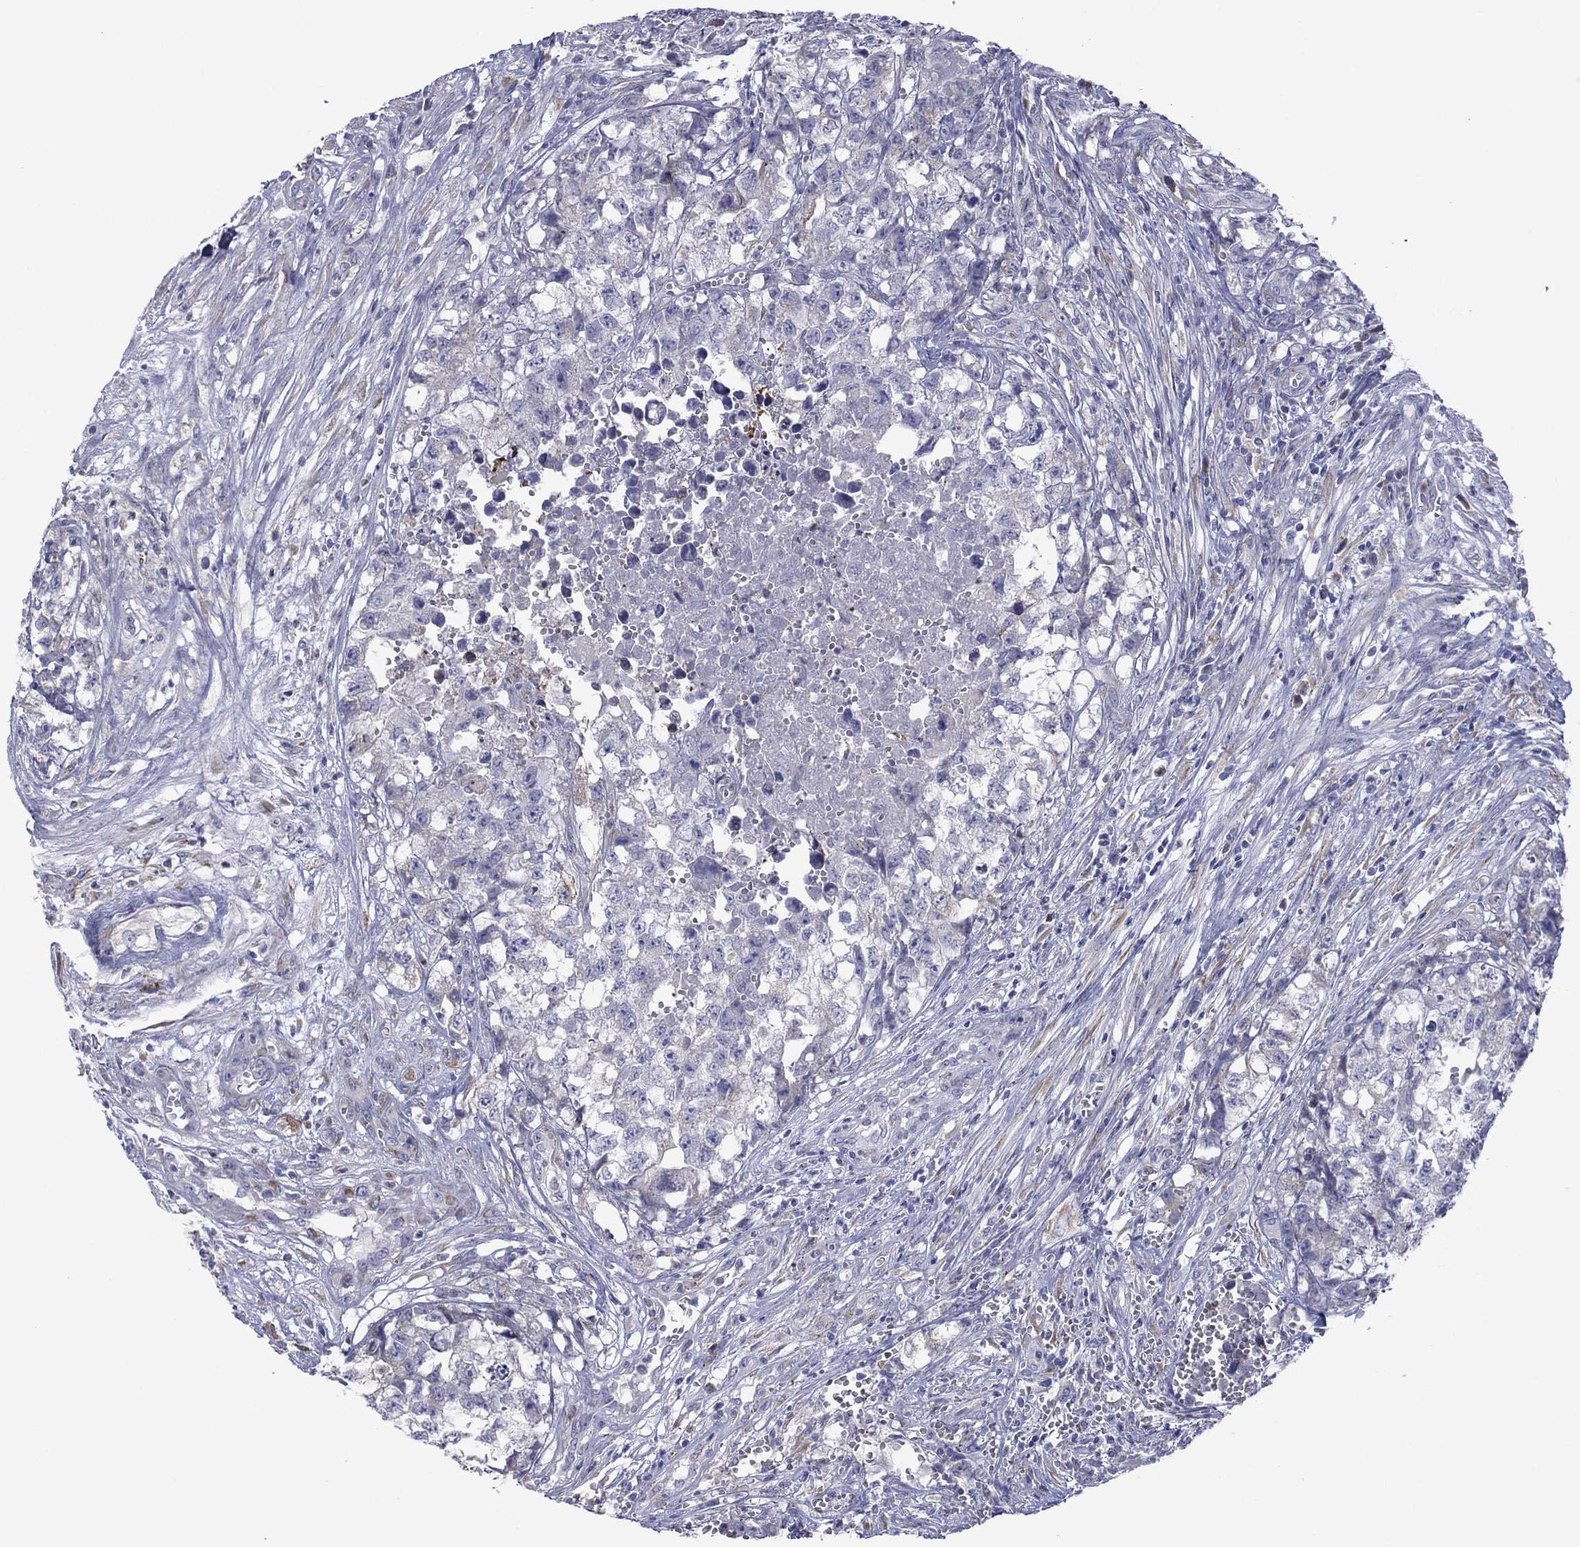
{"staining": {"intensity": "negative", "quantity": "none", "location": "none"}, "tissue": "testis cancer", "cell_type": "Tumor cells", "image_type": "cancer", "snomed": [{"axis": "morphology", "description": "Seminoma, NOS"}, {"axis": "morphology", "description": "Carcinoma, Embryonal, NOS"}, {"axis": "topography", "description": "Testis"}], "caption": "The photomicrograph exhibits no significant expression in tumor cells of testis embryonal carcinoma. The staining was performed using DAB to visualize the protein expression in brown, while the nuclei were stained in blue with hematoxylin (Magnification: 20x).", "gene": "TMPRSS11A", "patient": {"sex": "male", "age": 22}}